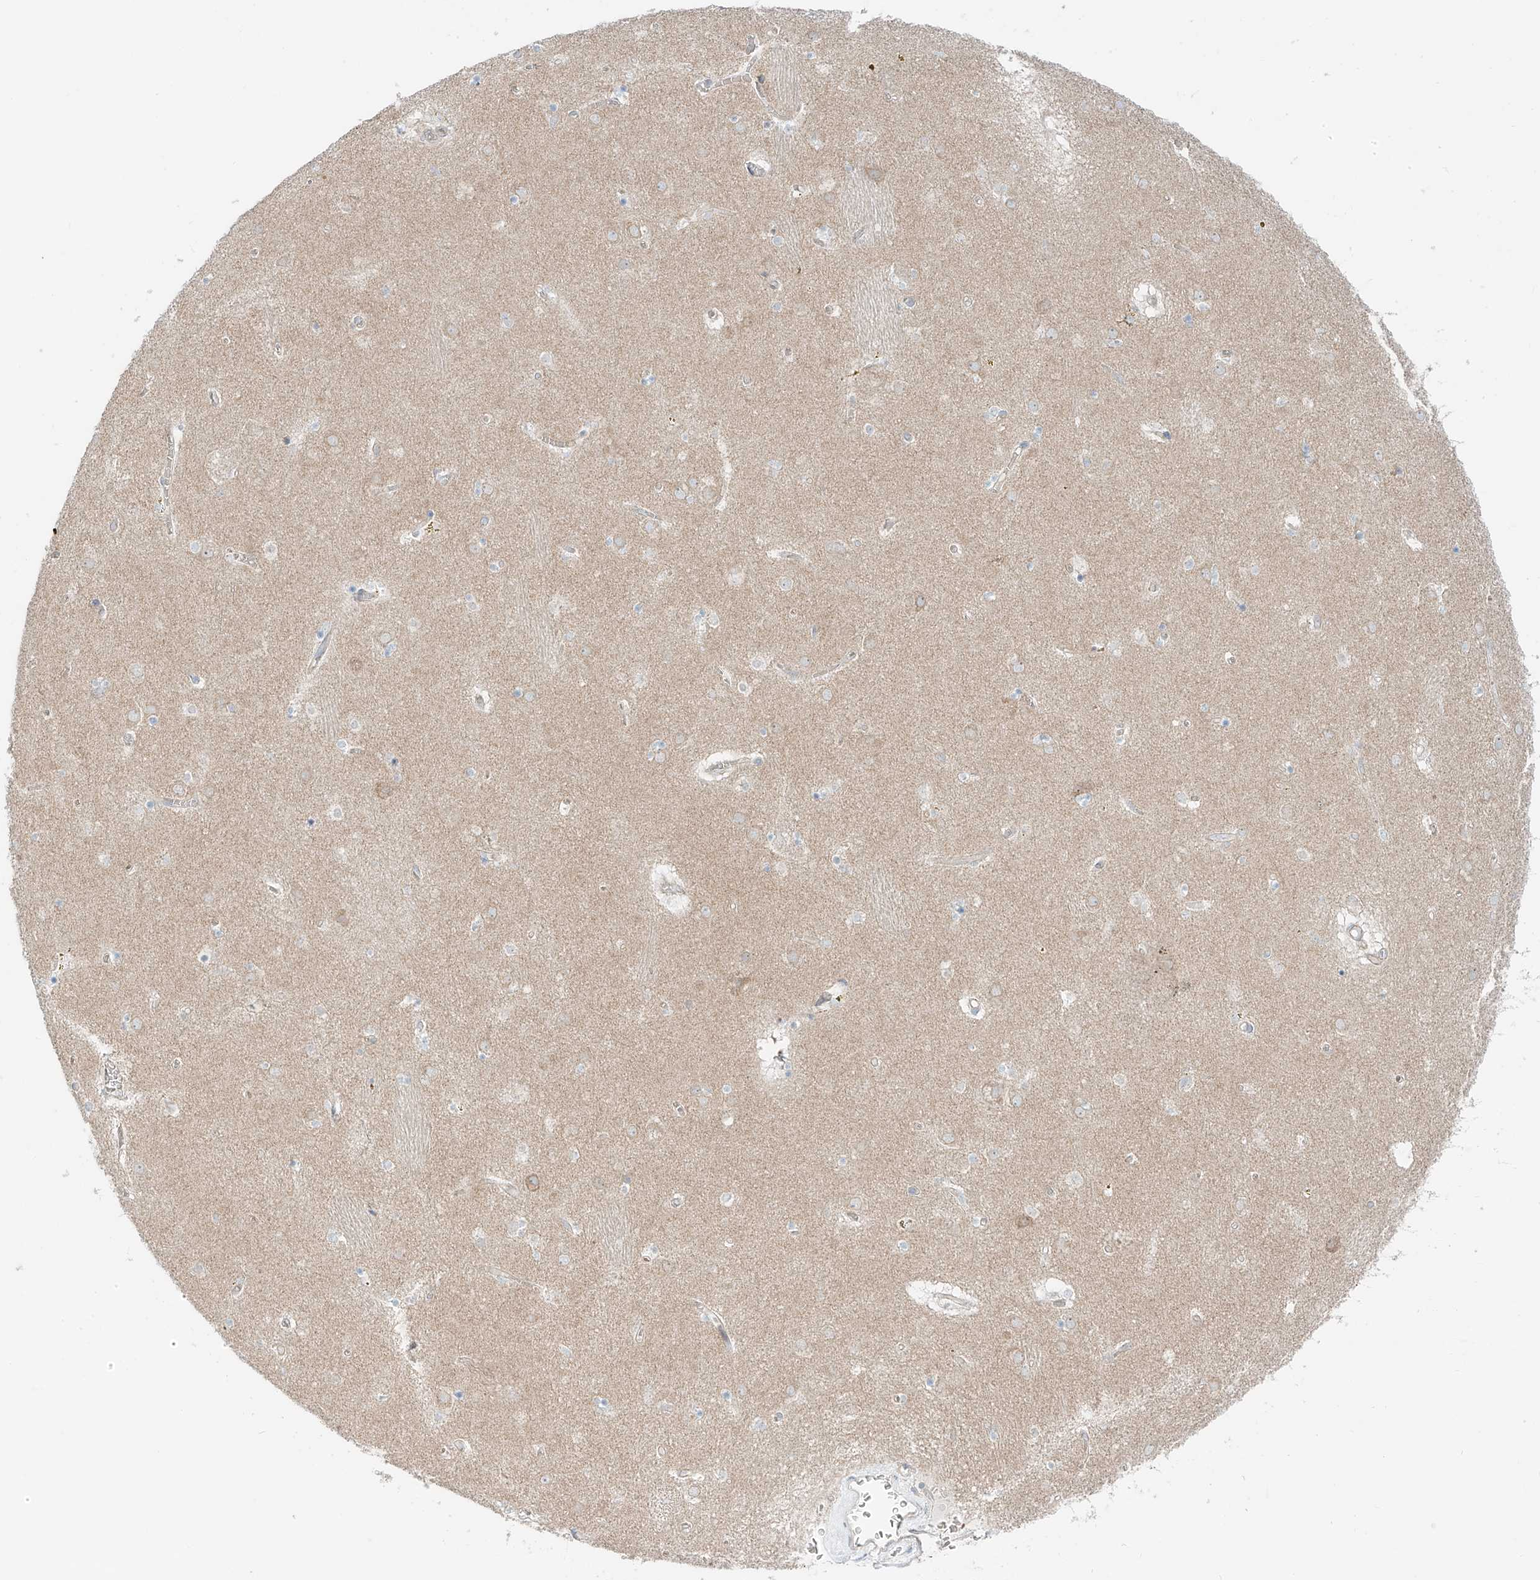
{"staining": {"intensity": "negative", "quantity": "none", "location": "none"}, "tissue": "caudate", "cell_type": "Glial cells", "image_type": "normal", "snomed": [{"axis": "morphology", "description": "Normal tissue, NOS"}, {"axis": "topography", "description": "Lateral ventricle wall"}], "caption": "An image of caudate stained for a protein shows no brown staining in glial cells. (DAB IHC with hematoxylin counter stain).", "gene": "EIPR1", "patient": {"sex": "male", "age": 70}}